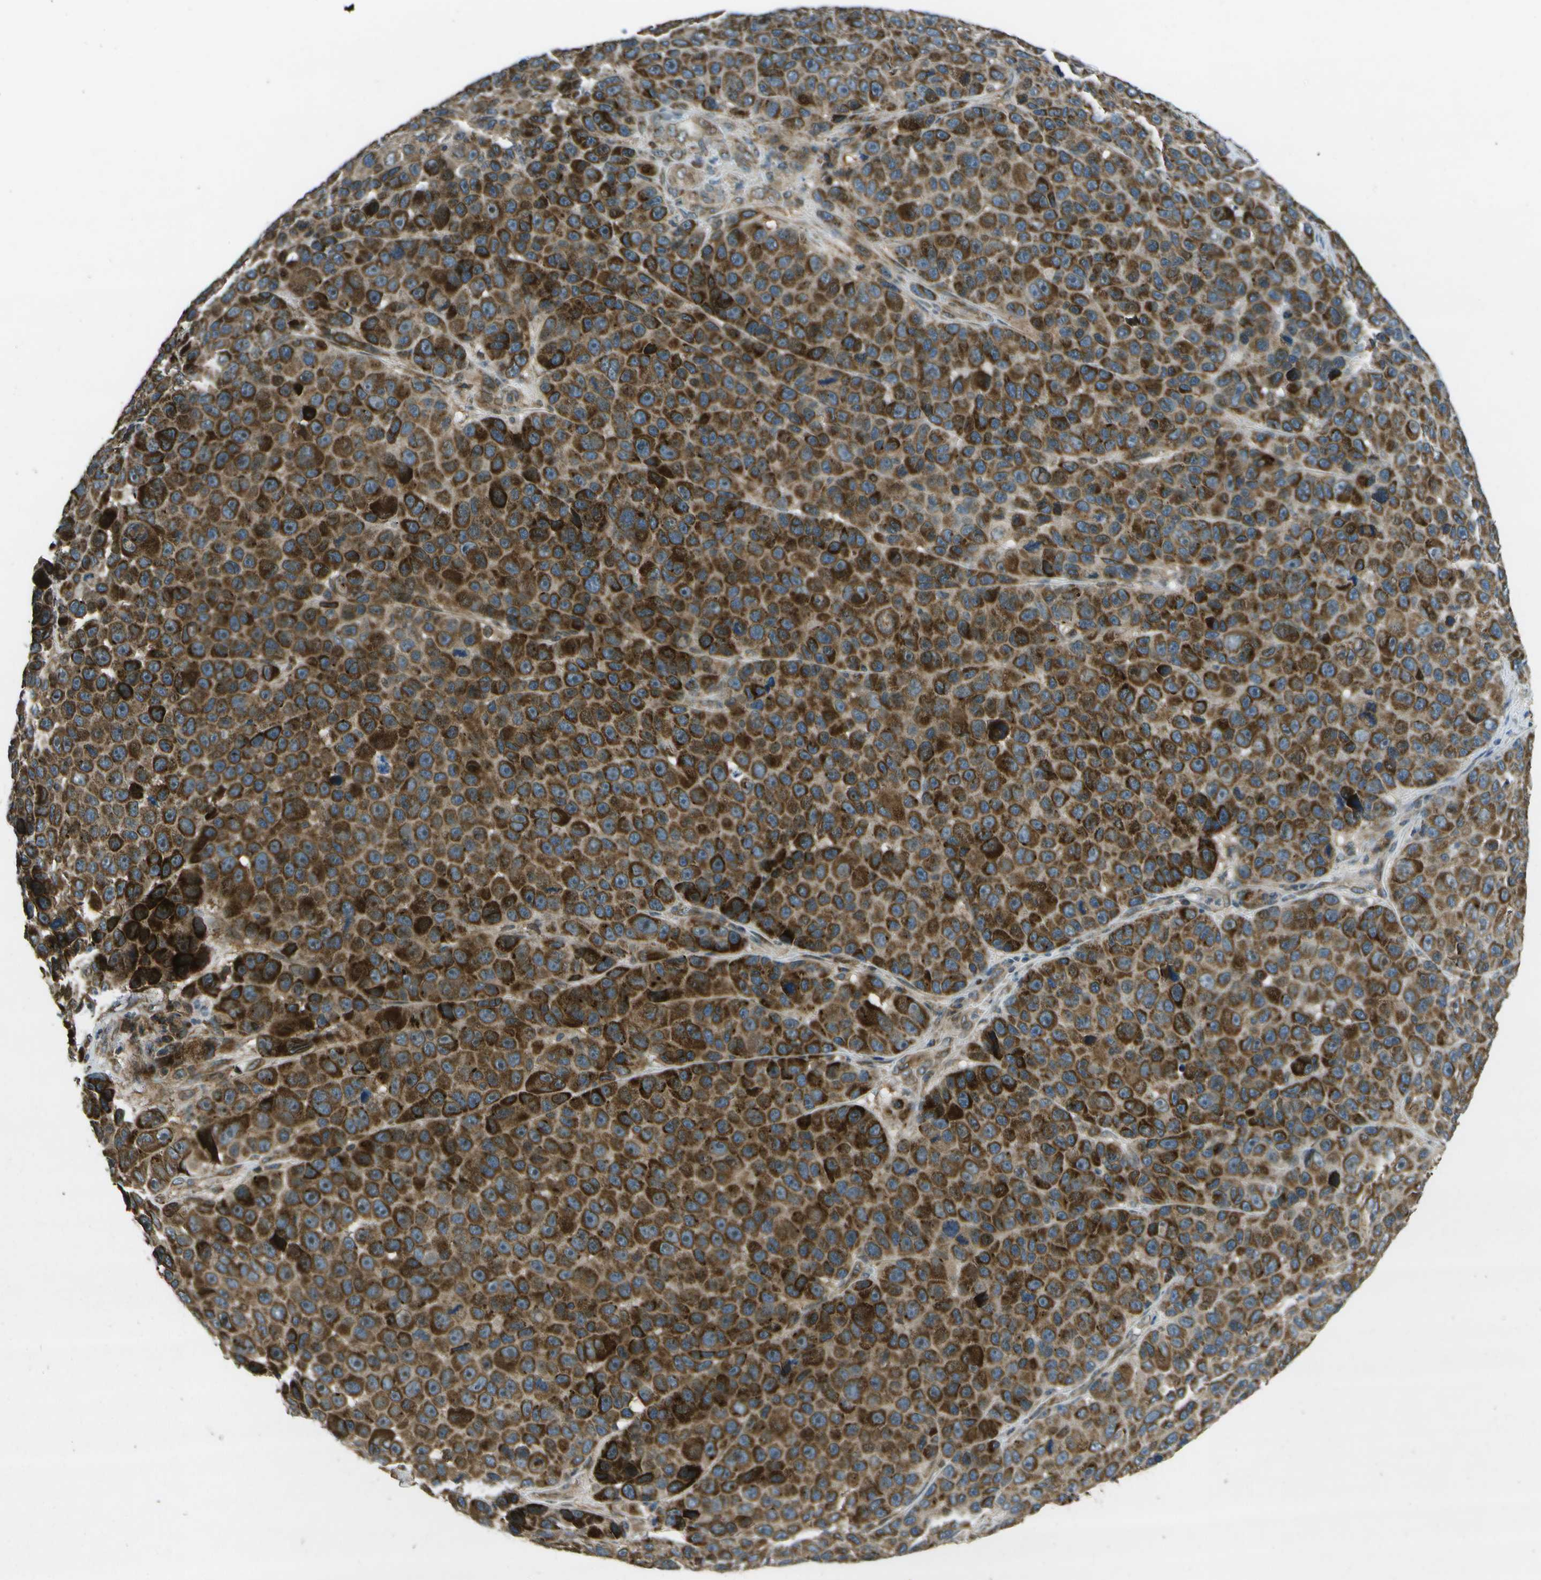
{"staining": {"intensity": "strong", "quantity": ">75%", "location": "cytoplasmic/membranous"}, "tissue": "melanoma", "cell_type": "Tumor cells", "image_type": "cancer", "snomed": [{"axis": "morphology", "description": "Malignant melanoma, NOS"}, {"axis": "topography", "description": "Skin"}], "caption": "Malignant melanoma stained with DAB immunohistochemistry displays high levels of strong cytoplasmic/membranous expression in about >75% of tumor cells.", "gene": "HFE", "patient": {"sex": "male", "age": 53}}